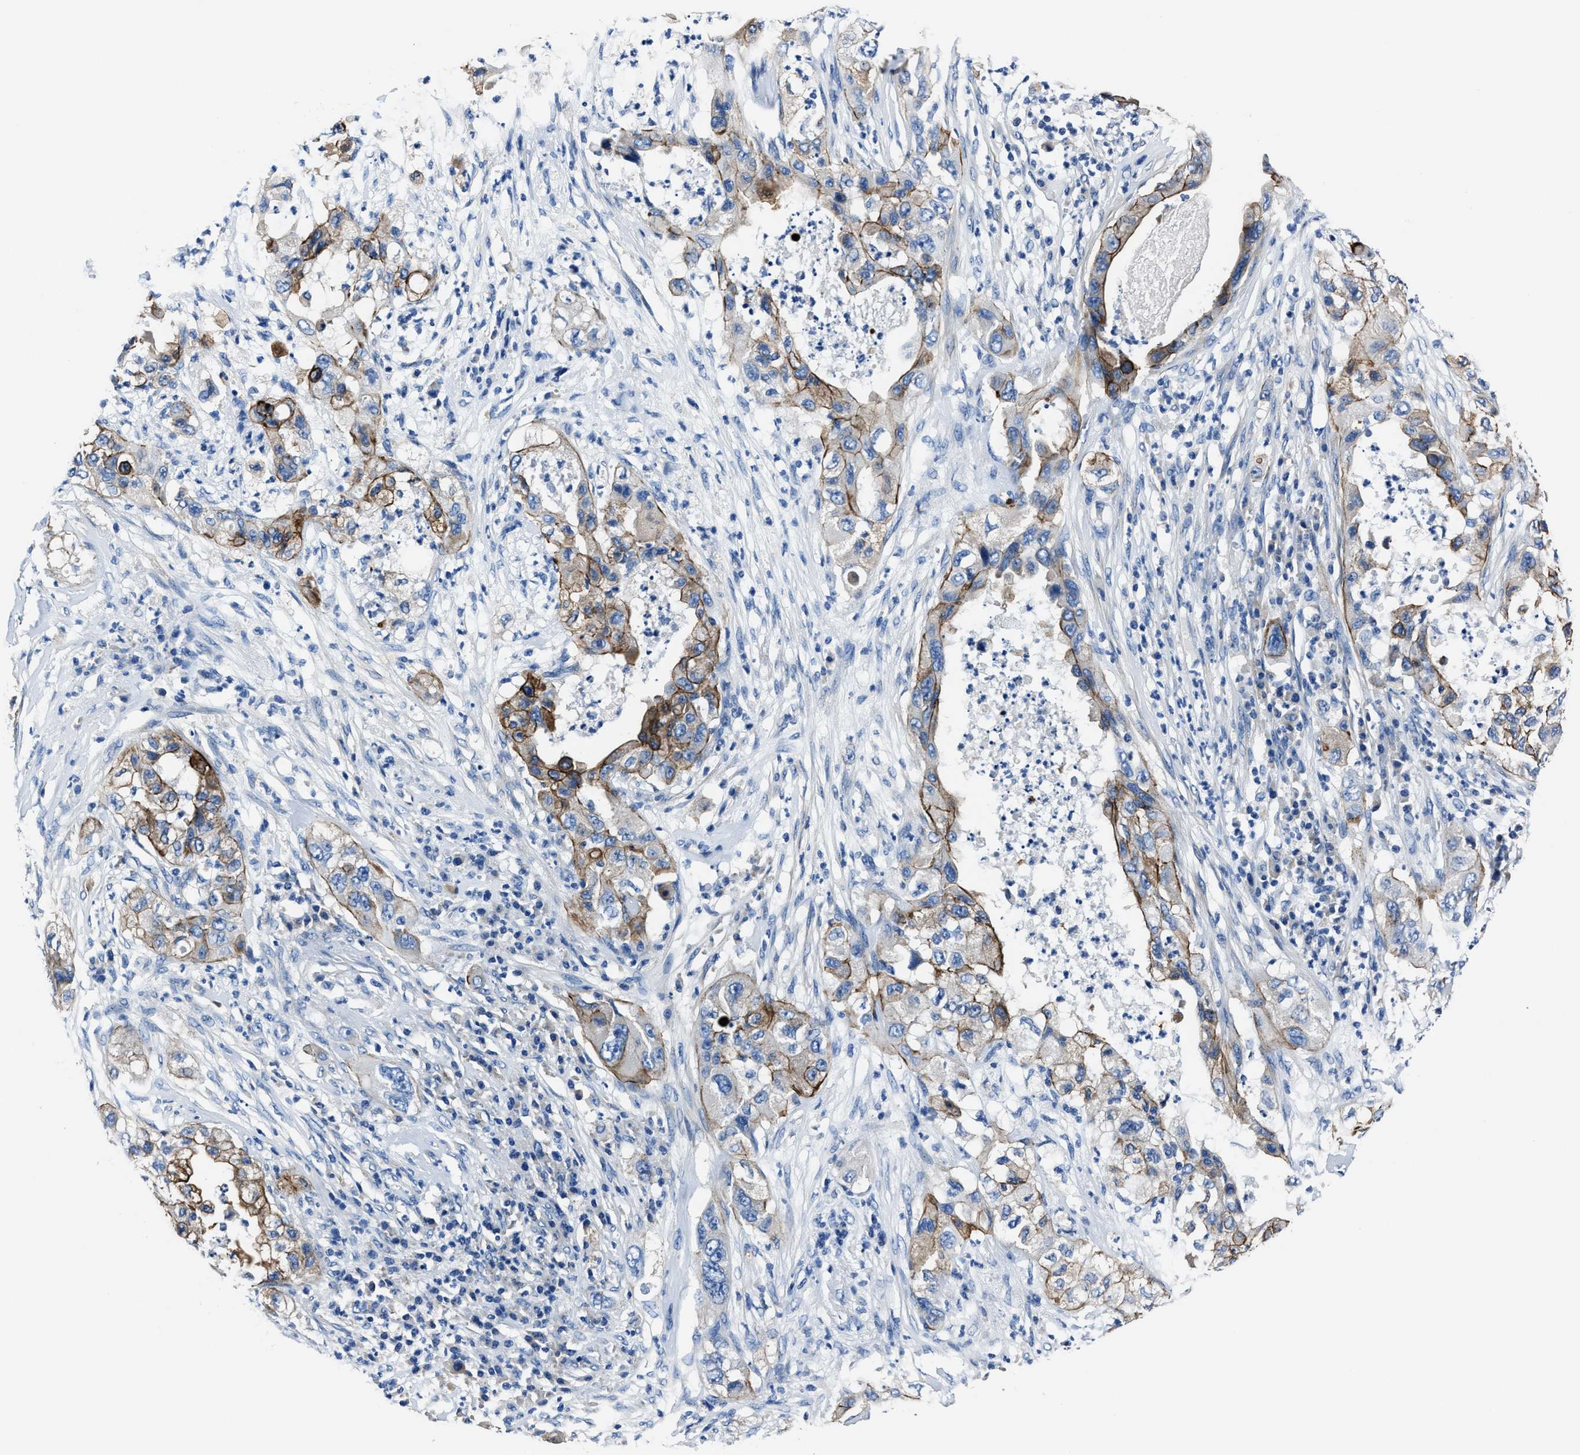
{"staining": {"intensity": "moderate", "quantity": ">75%", "location": "cytoplasmic/membranous"}, "tissue": "pancreatic cancer", "cell_type": "Tumor cells", "image_type": "cancer", "snomed": [{"axis": "morphology", "description": "Adenocarcinoma, NOS"}, {"axis": "topography", "description": "Pancreas"}], "caption": "Immunohistochemistry (IHC) (DAB) staining of human pancreatic cancer (adenocarcinoma) exhibits moderate cytoplasmic/membranous protein positivity in about >75% of tumor cells.", "gene": "LMO7", "patient": {"sex": "female", "age": 78}}